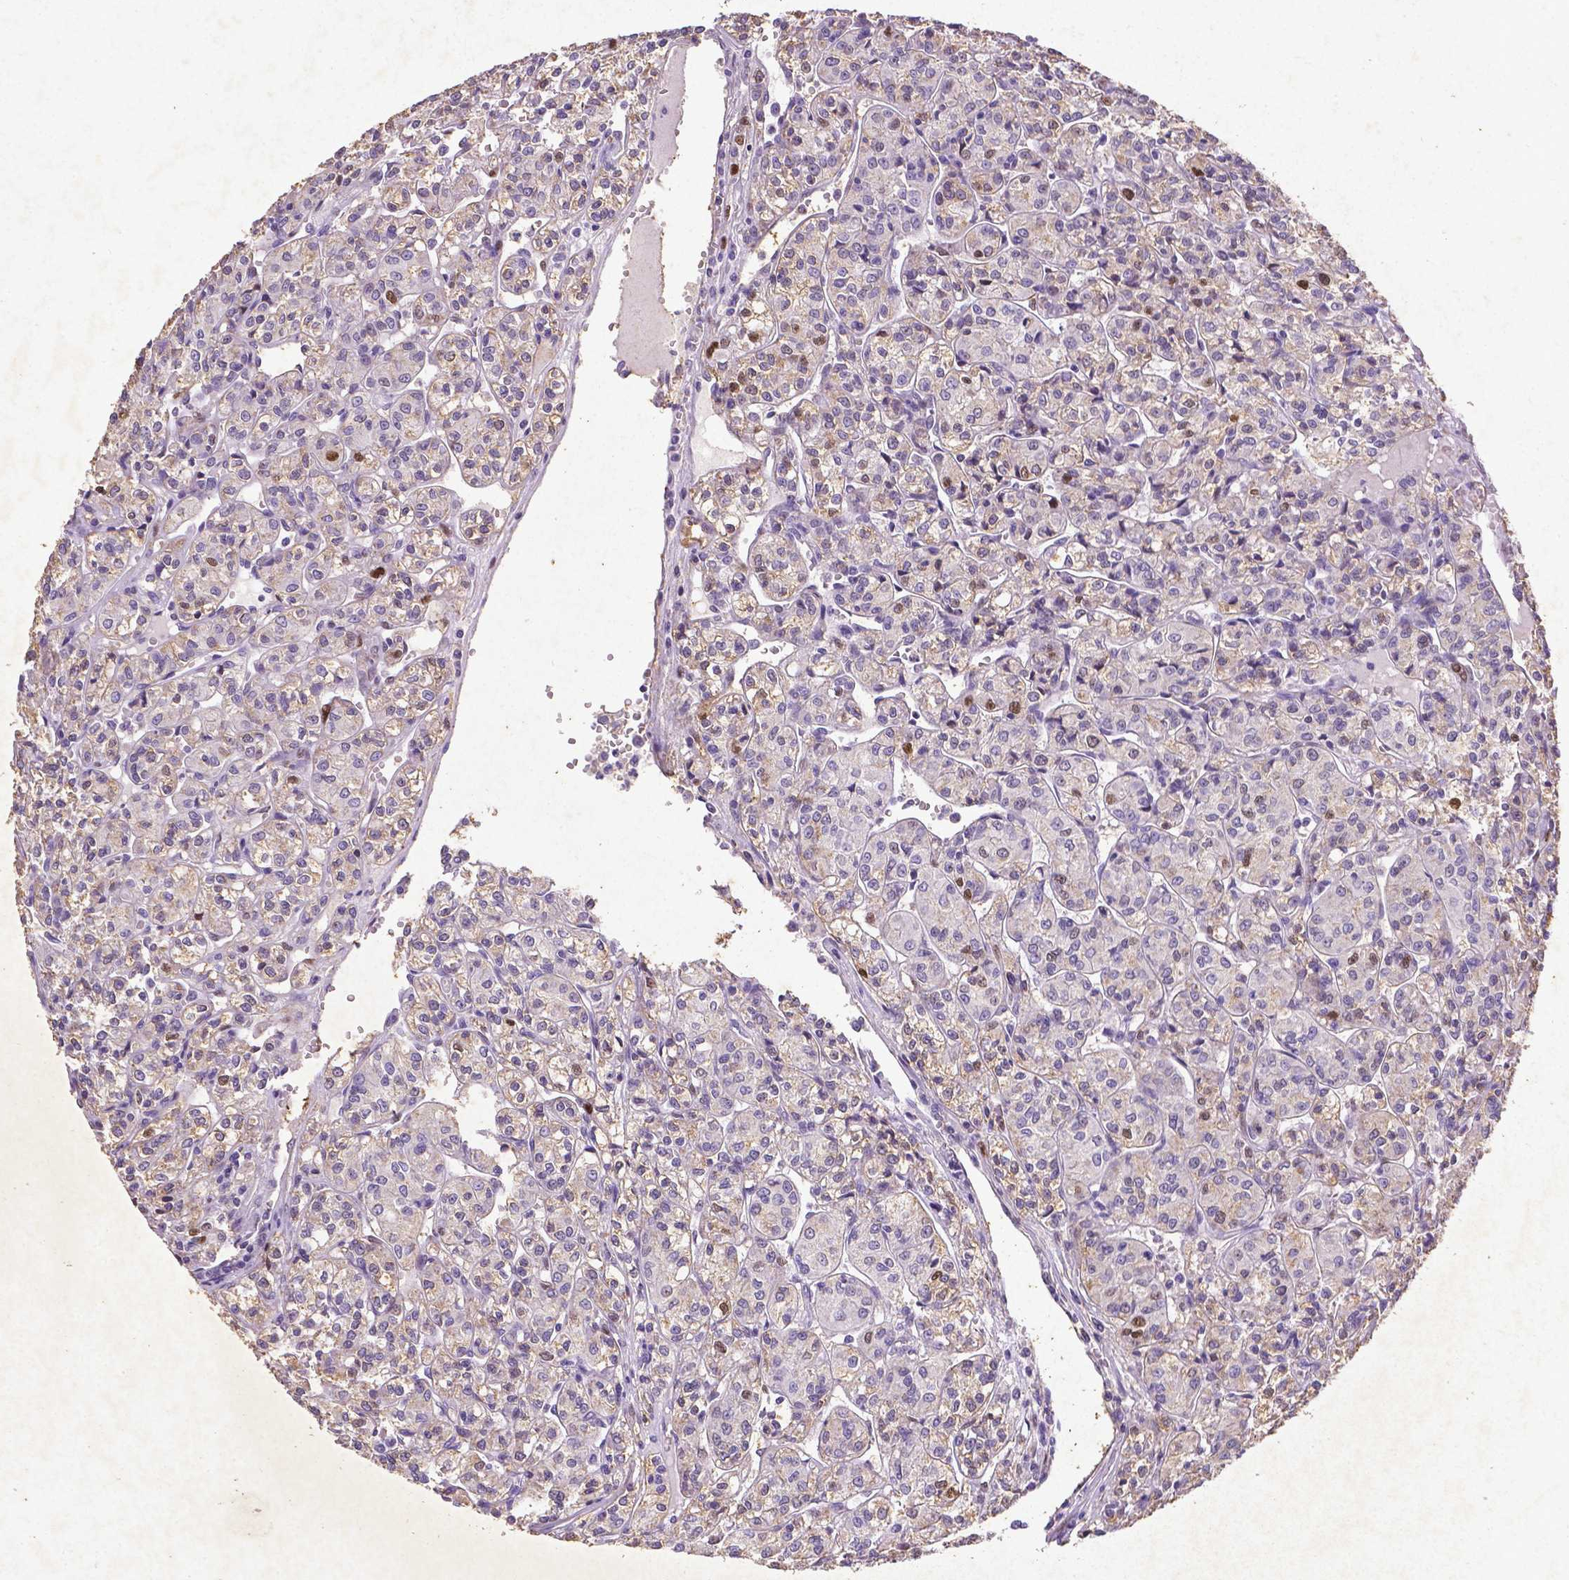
{"staining": {"intensity": "moderate", "quantity": "<25%", "location": "nuclear"}, "tissue": "renal cancer", "cell_type": "Tumor cells", "image_type": "cancer", "snomed": [{"axis": "morphology", "description": "Adenocarcinoma, NOS"}, {"axis": "topography", "description": "Kidney"}], "caption": "Renal adenocarcinoma was stained to show a protein in brown. There is low levels of moderate nuclear expression in about <25% of tumor cells. (Brightfield microscopy of DAB IHC at high magnification).", "gene": "CDKN1A", "patient": {"sex": "male", "age": 36}}